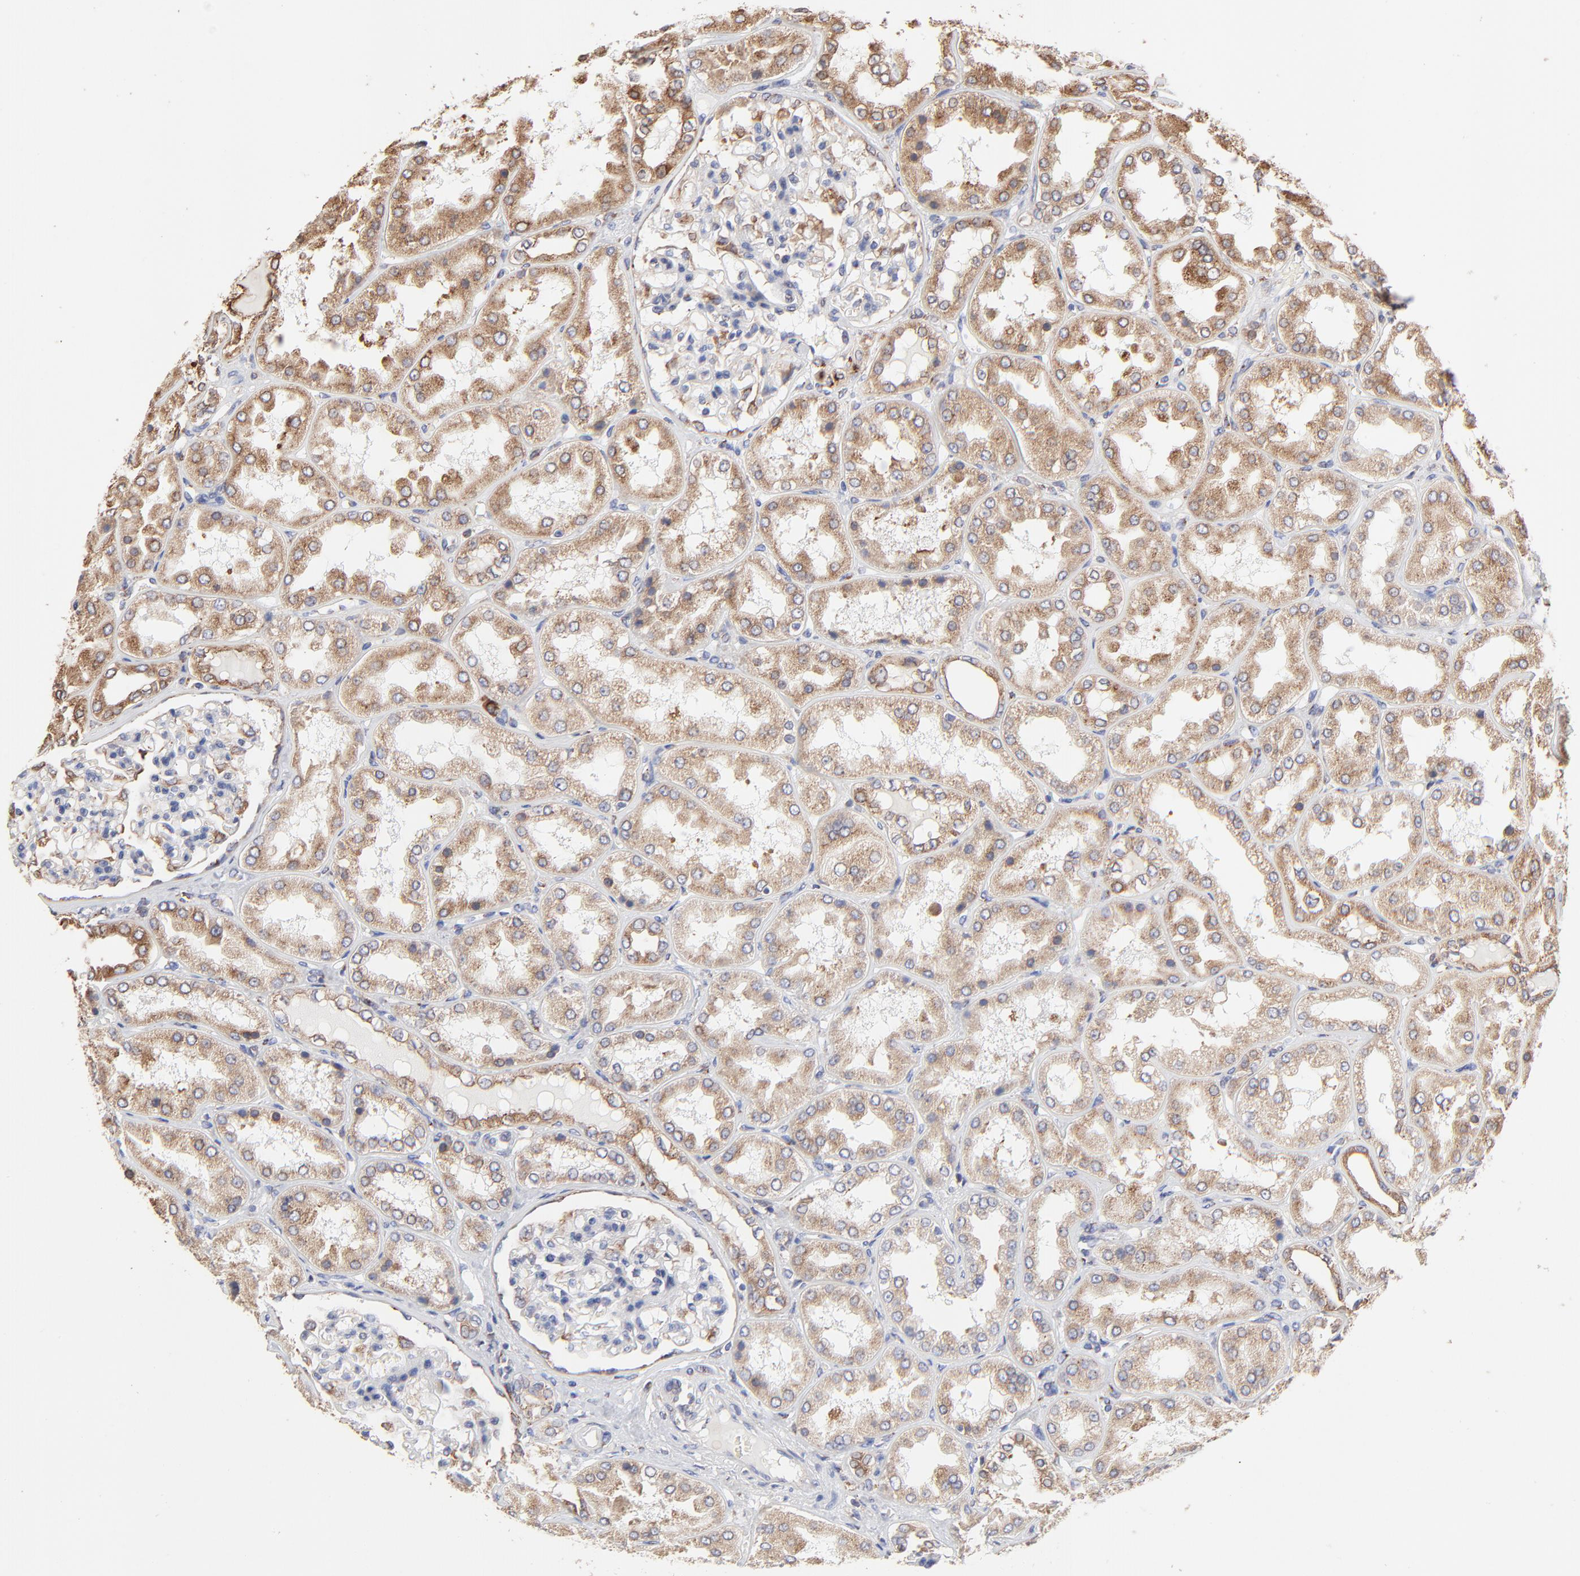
{"staining": {"intensity": "moderate", "quantity": "<25%", "location": "cytoplasmic/membranous"}, "tissue": "kidney", "cell_type": "Cells in glomeruli", "image_type": "normal", "snomed": [{"axis": "morphology", "description": "Normal tissue, NOS"}, {"axis": "topography", "description": "Kidney"}], "caption": "Kidney stained with immunohistochemistry shows moderate cytoplasmic/membranous staining in about <25% of cells in glomeruli.", "gene": "LMAN1", "patient": {"sex": "female", "age": 56}}